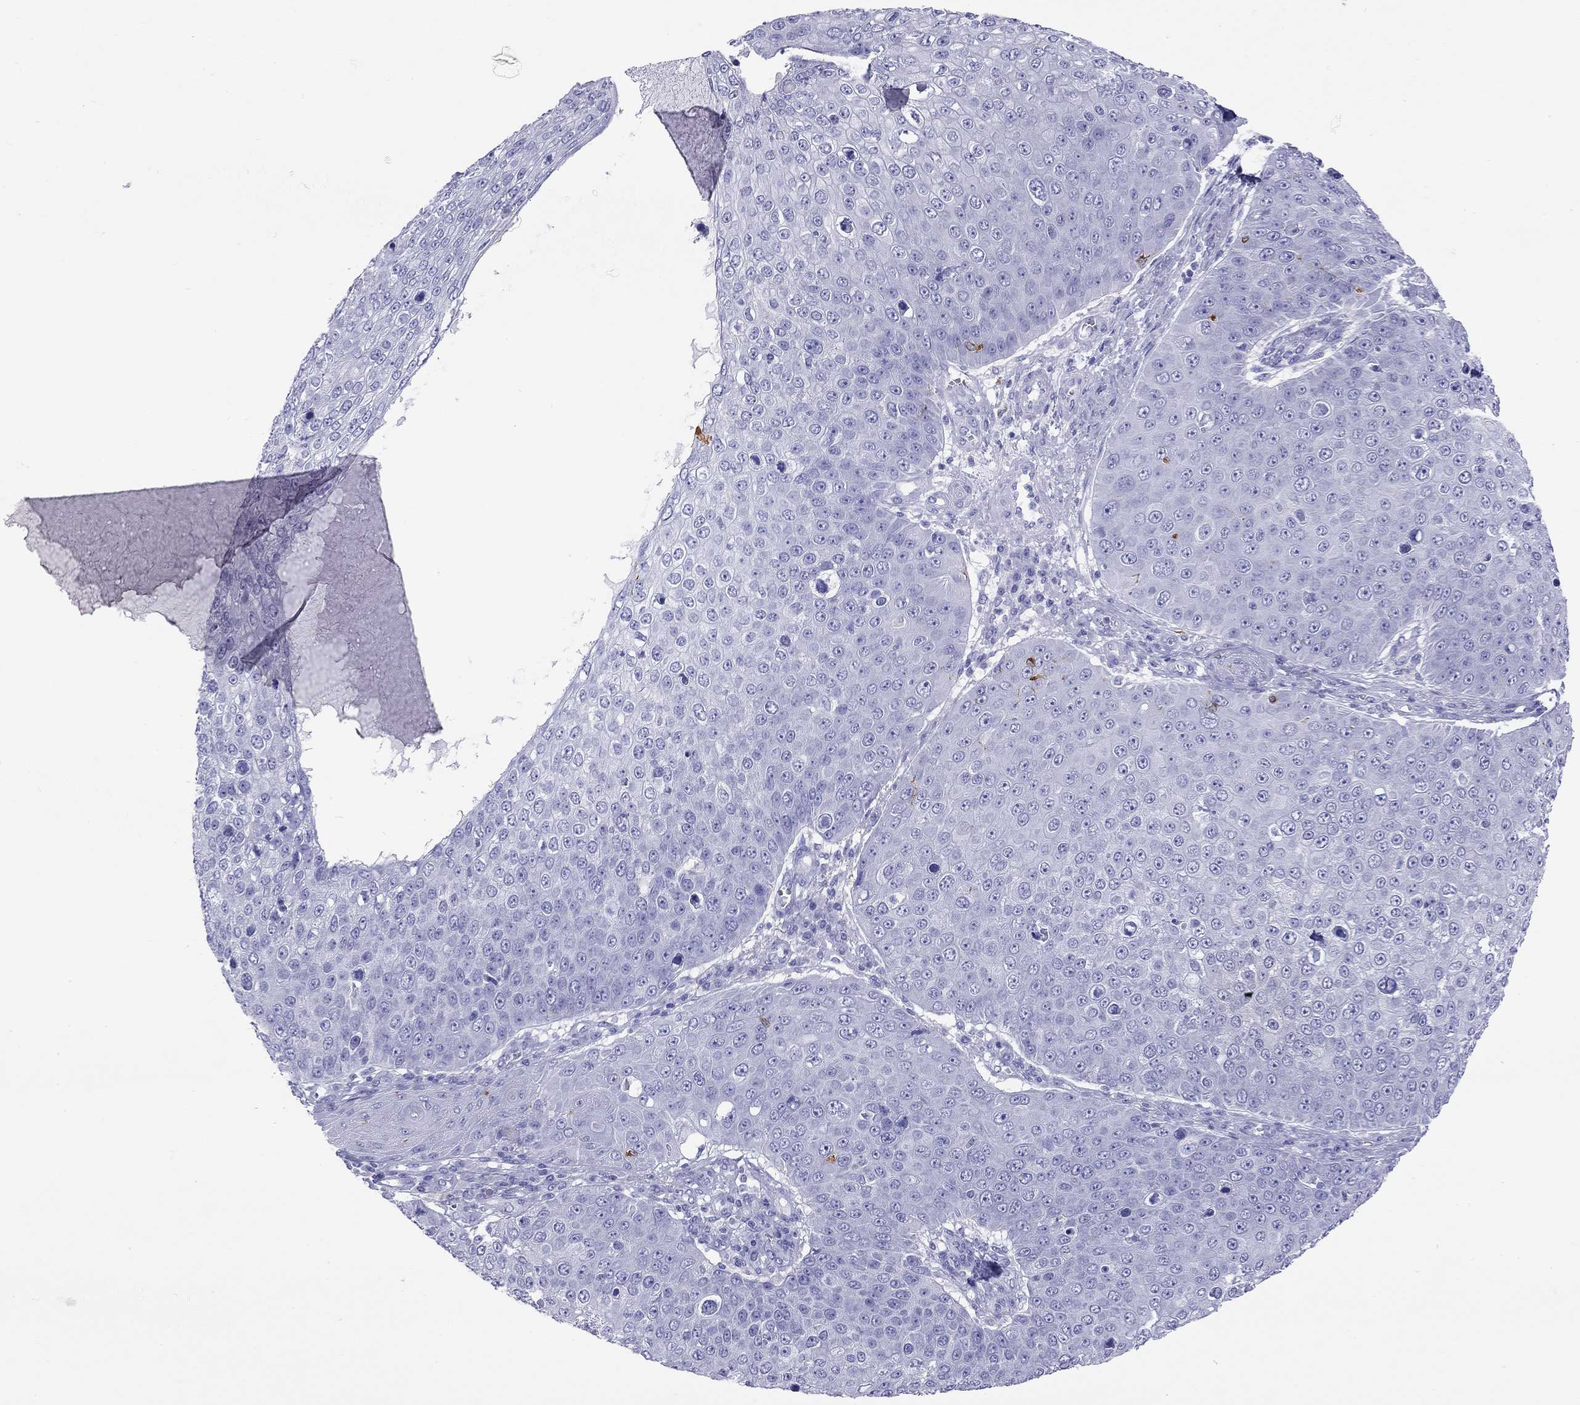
{"staining": {"intensity": "negative", "quantity": "none", "location": "none"}, "tissue": "skin cancer", "cell_type": "Tumor cells", "image_type": "cancer", "snomed": [{"axis": "morphology", "description": "Squamous cell carcinoma, NOS"}, {"axis": "topography", "description": "Skin"}], "caption": "The micrograph demonstrates no significant positivity in tumor cells of skin squamous cell carcinoma.", "gene": "HLA-DQB2", "patient": {"sex": "male", "age": 71}}